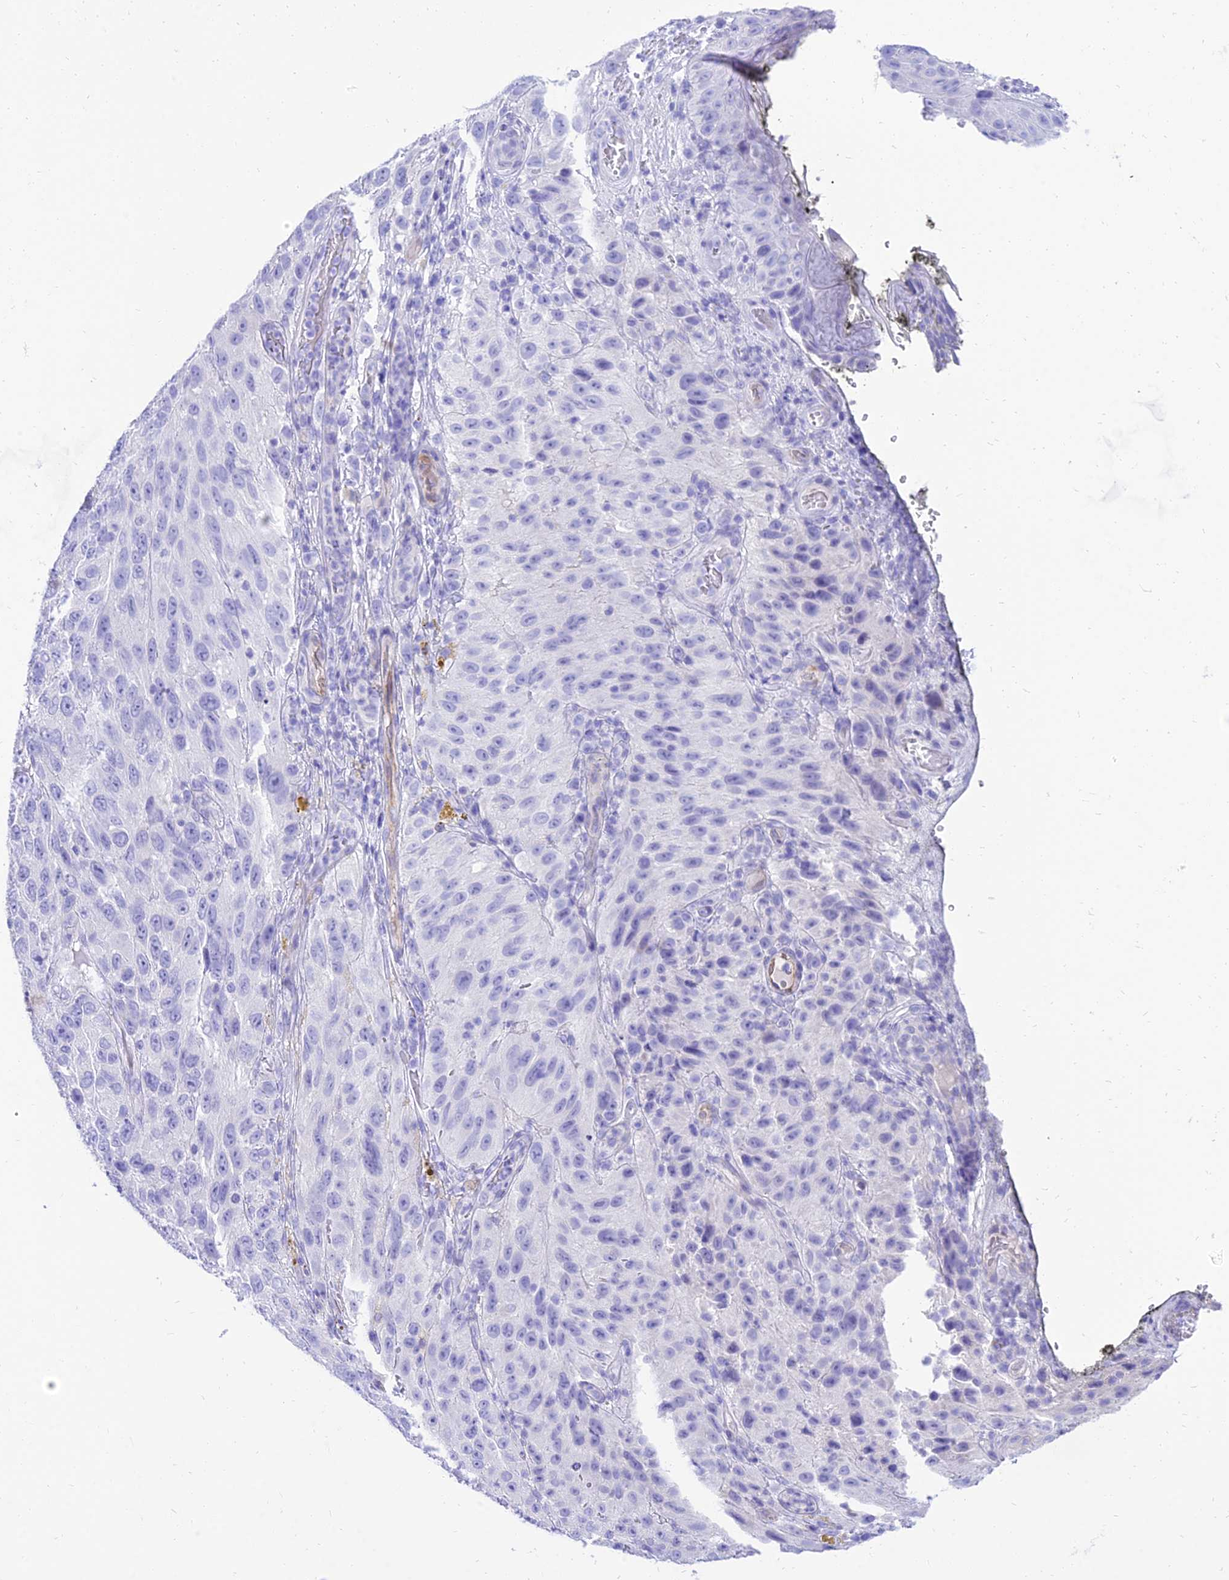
{"staining": {"intensity": "negative", "quantity": "none", "location": "none"}, "tissue": "melanoma", "cell_type": "Tumor cells", "image_type": "cancer", "snomed": [{"axis": "morphology", "description": "Malignant melanoma, NOS"}, {"axis": "topography", "description": "Skin"}], "caption": "The micrograph reveals no staining of tumor cells in melanoma.", "gene": "TAC3", "patient": {"sex": "female", "age": 96}}